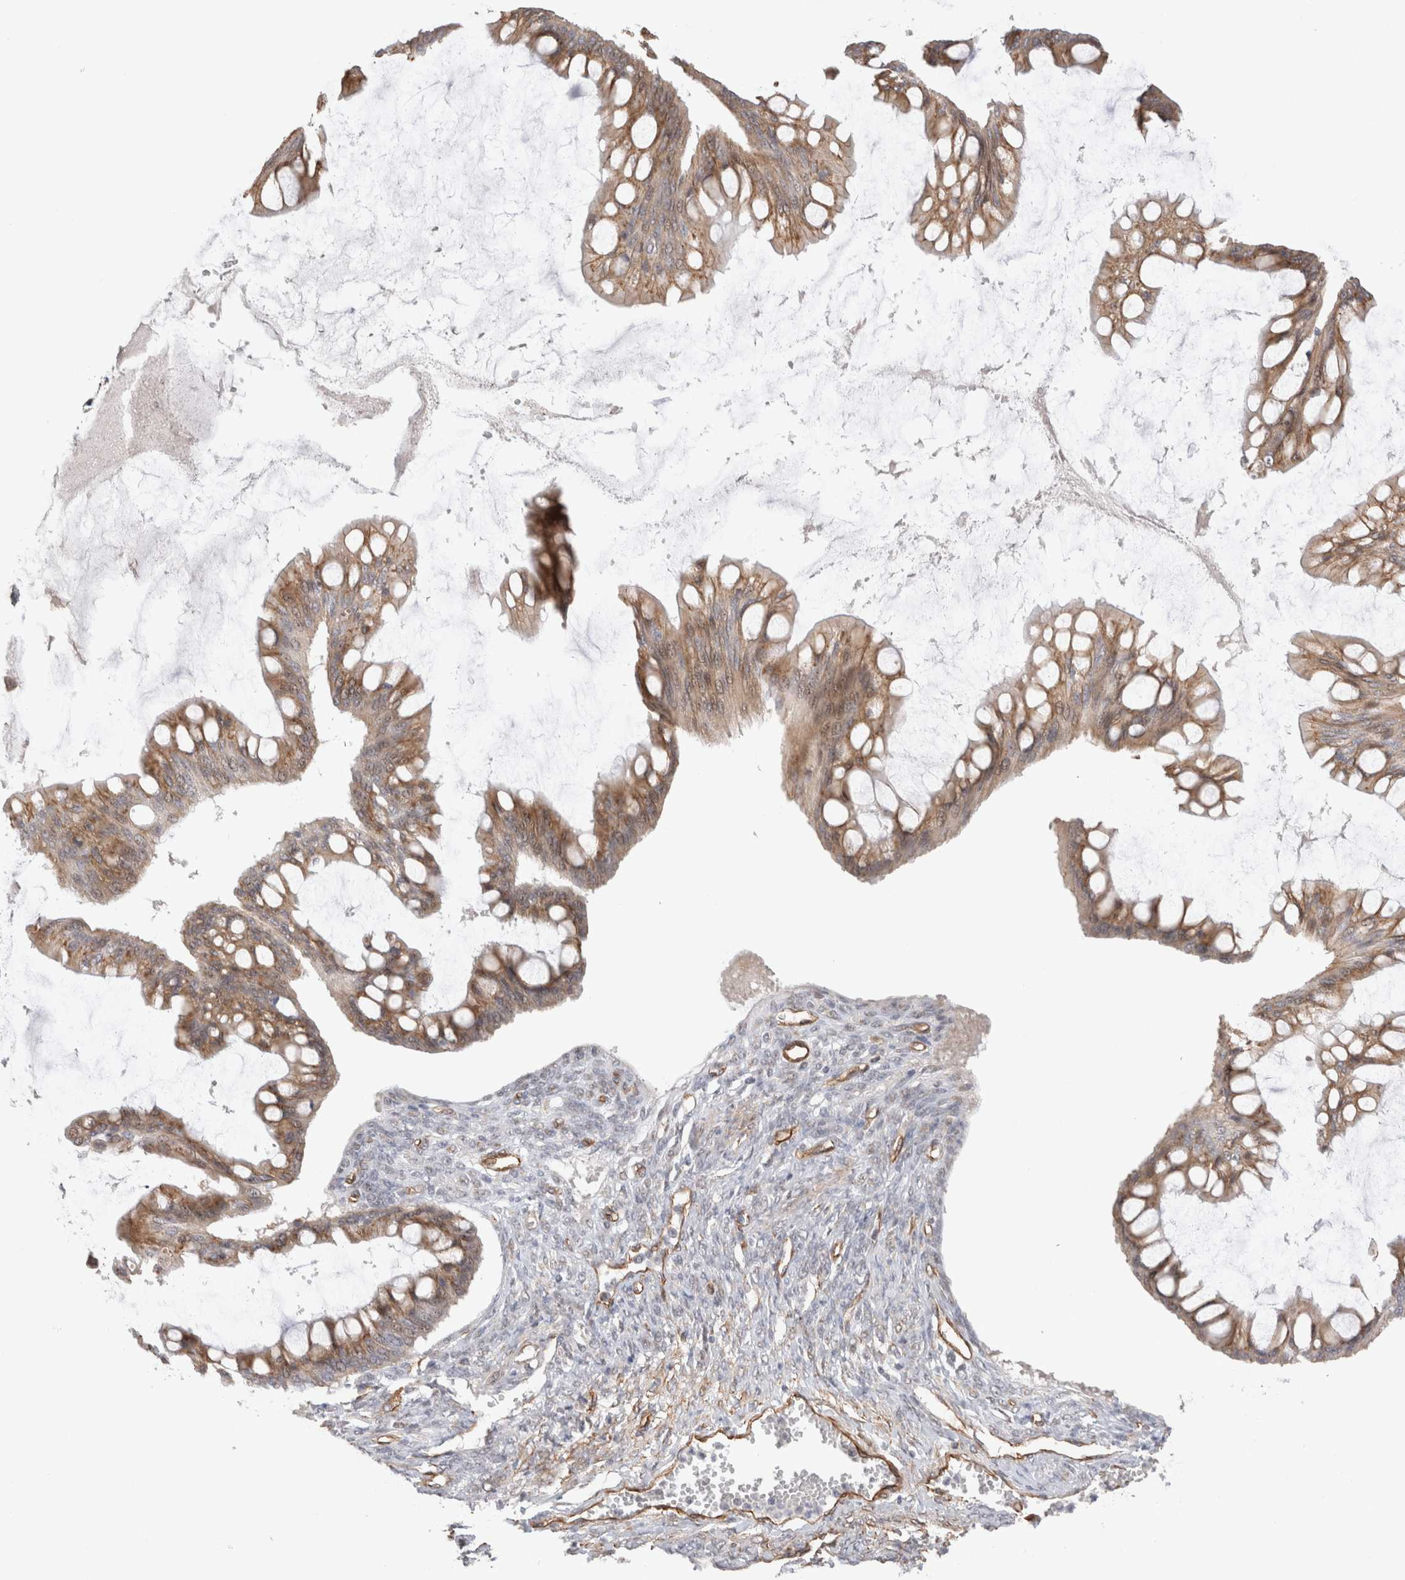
{"staining": {"intensity": "moderate", "quantity": ">75%", "location": "cytoplasmic/membranous"}, "tissue": "ovarian cancer", "cell_type": "Tumor cells", "image_type": "cancer", "snomed": [{"axis": "morphology", "description": "Cystadenocarcinoma, mucinous, NOS"}, {"axis": "topography", "description": "Ovary"}], "caption": "Tumor cells reveal medium levels of moderate cytoplasmic/membranous staining in approximately >75% of cells in human ovarian cancer. (DAB = brown stain, brightfield microscopy at high magnification).", "gene": "CAAP1", "patient": {"sex": "female", "age": 73}}